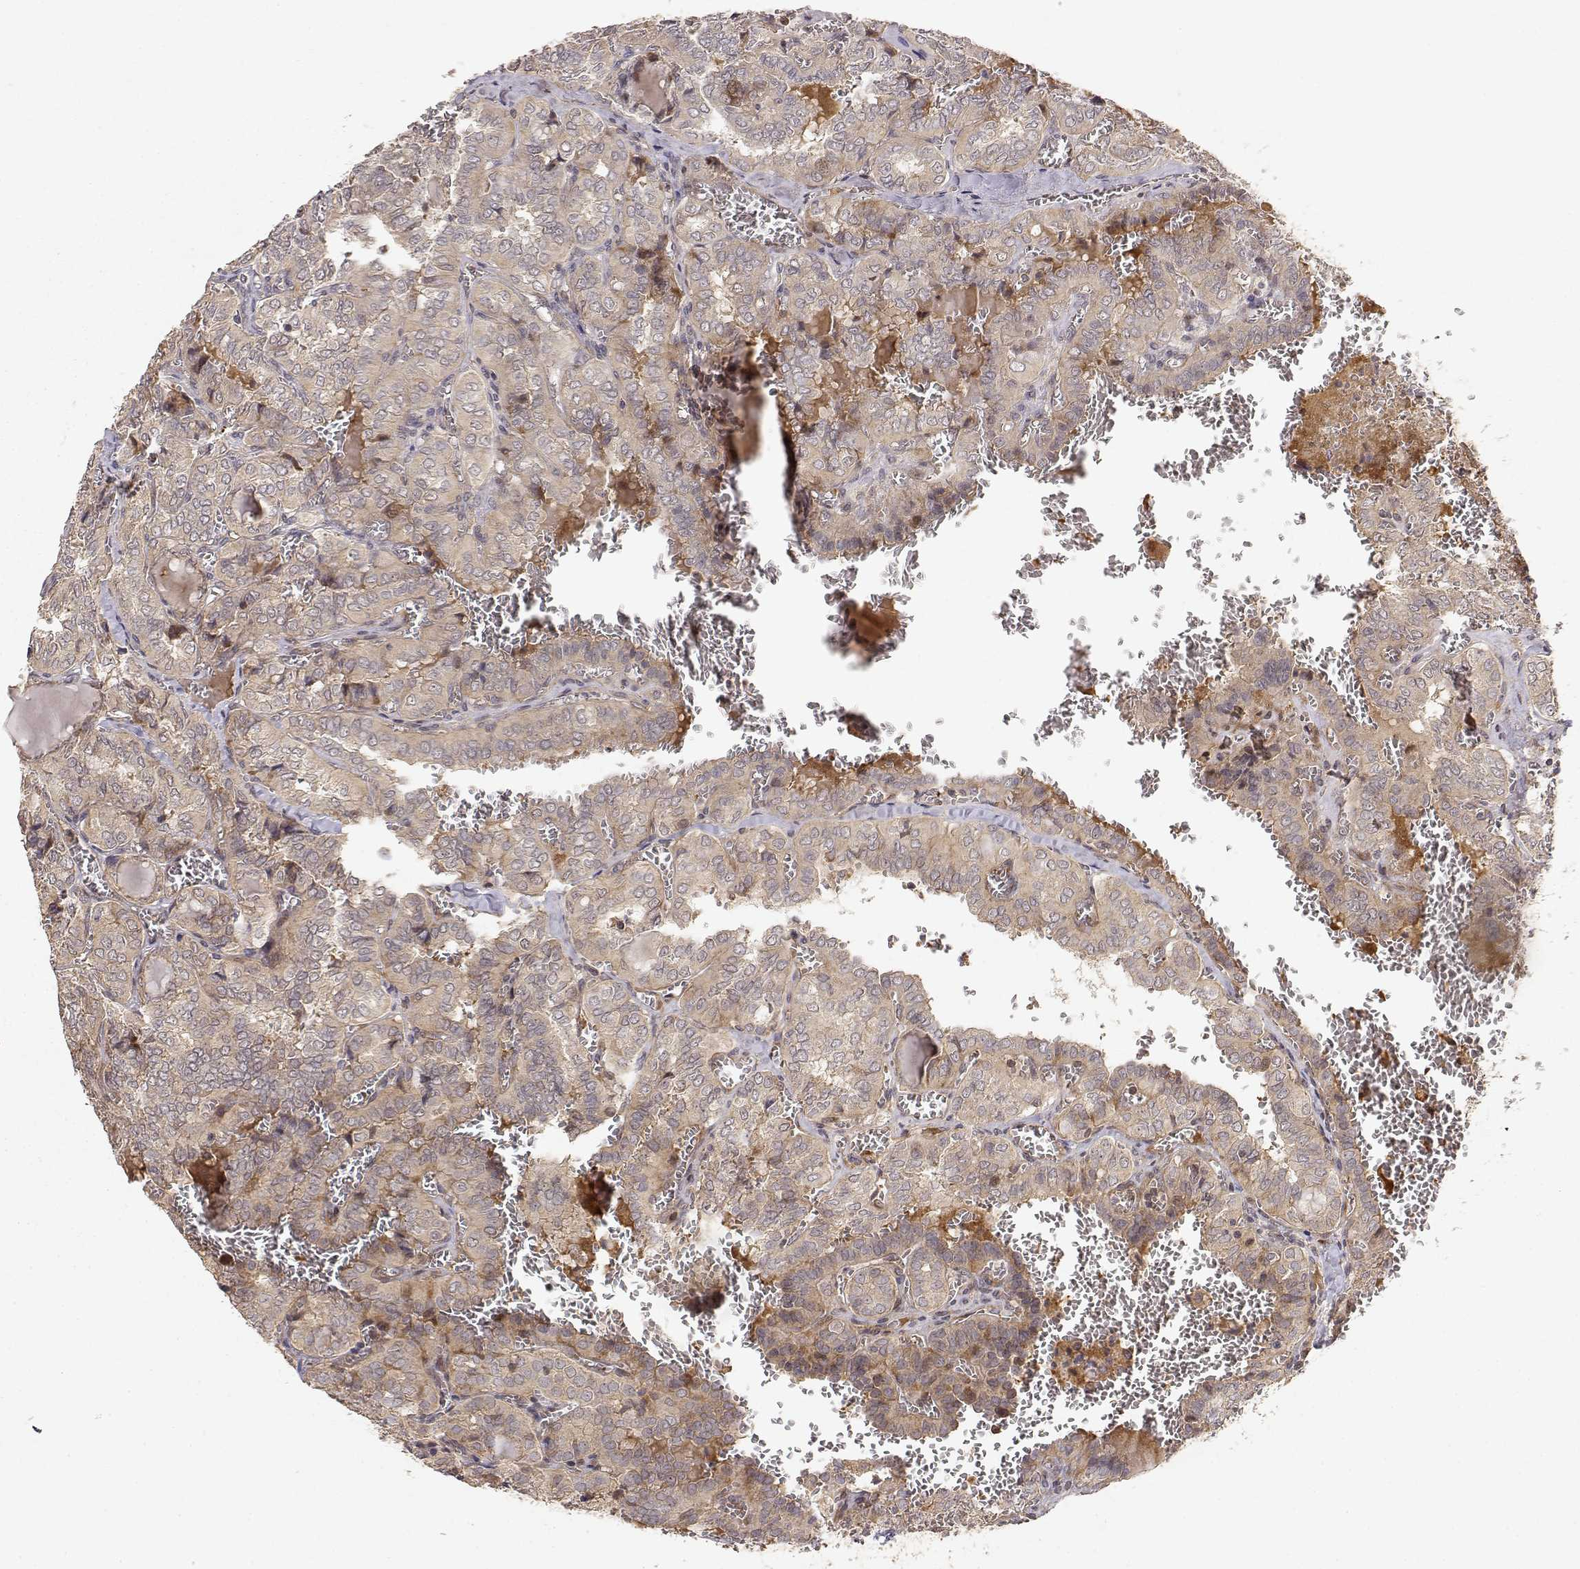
{"staining": {"intensity": "weak", "quantity": ">75%", "location": "cytoplasmic/membranous"}, "tissue": "thyroid cancer", "cell_type": "Tumor cells", "image_type": "cancer", "snomed": [{"axis": "morphology", "description": "Papillary adenocarcinoma, NOS"}, {"axis": "topography", "description": "Thyroid gland"}], "caption": "Immunohistochemistry (IHC) (DAB) staining of human papillary adenocarcinoma (thyroid) displays weak cytoplasmic/membranous protein positivity in about >75% of tumor cells. Nuclei are stained in blue.", "gene": "PICK1", "patient": {"sex": "female", "age": 41}}